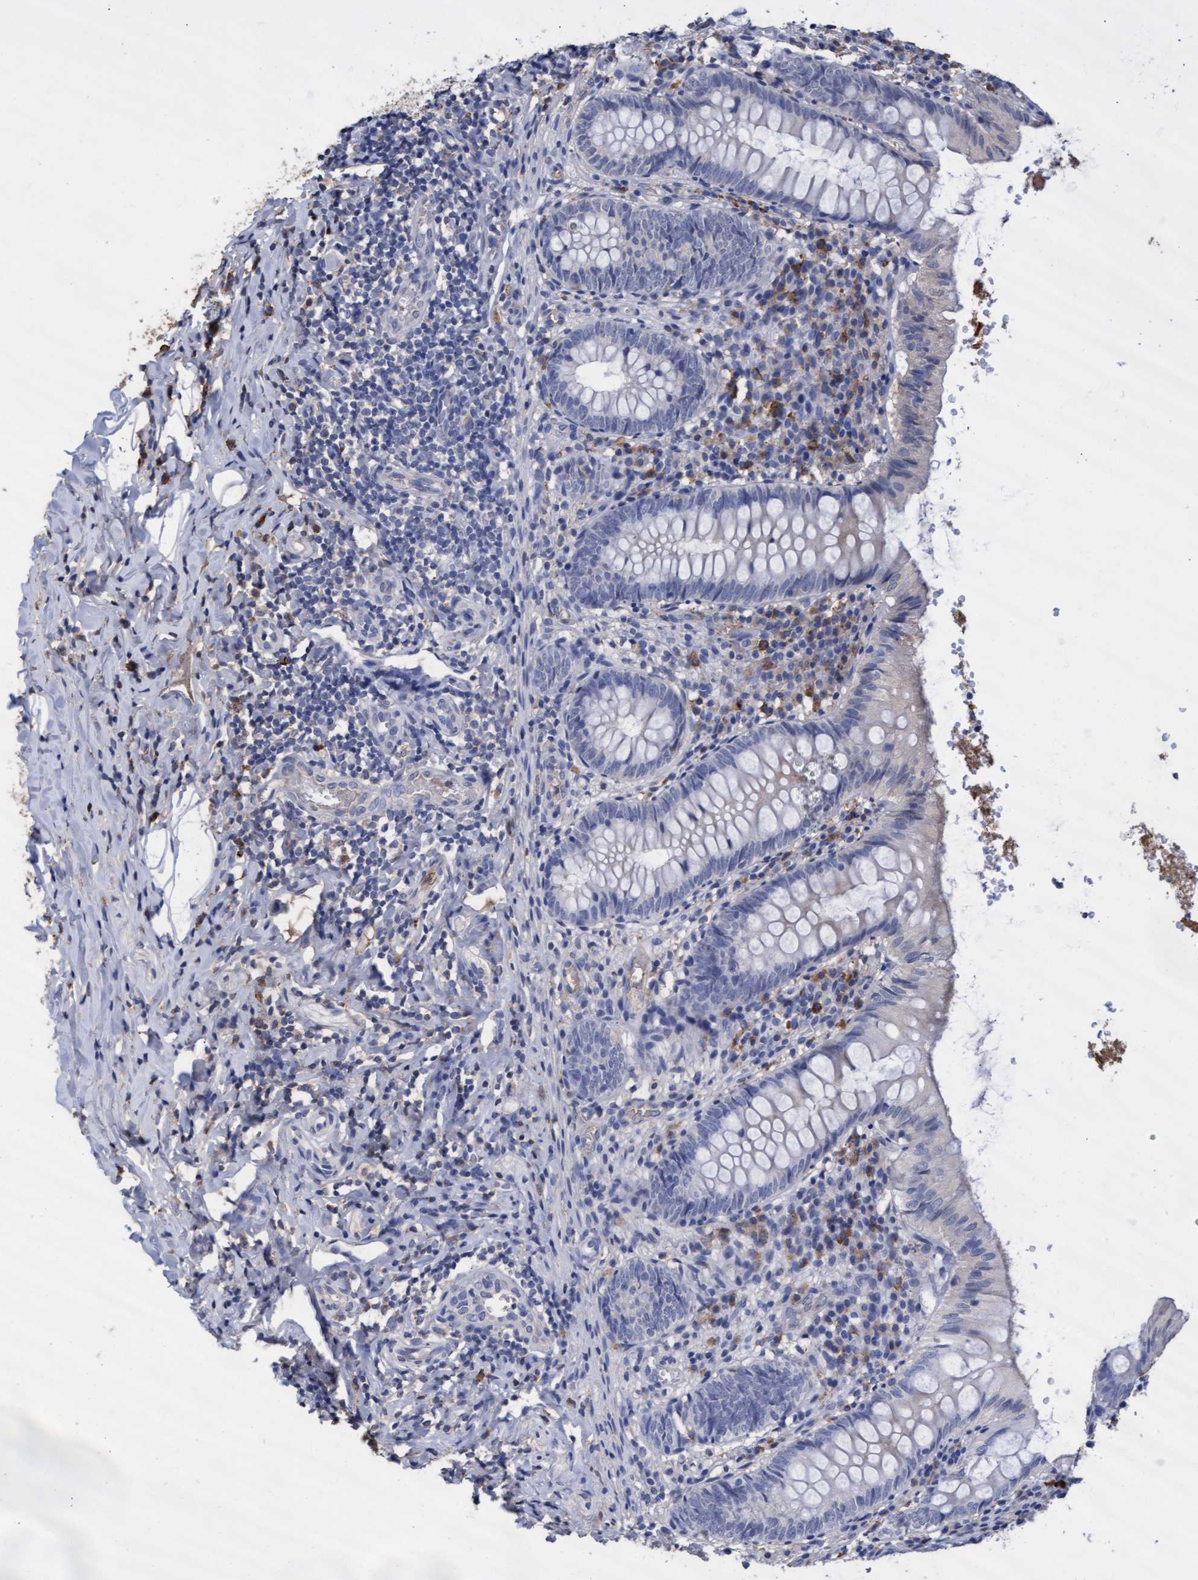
{"staining": {"intensity": "negative", "quantity": "none", "location": "none"}, "tissue": "appendix", "cell_type": "Glandular cells", "image_type": "normal", "snomed": [{"axis": "morphology", "description": "Normal tissue, NOS"}, {"axis": "topography", "description": "Appendix"}], "caption": "Appendix was stained to show a protein in brown. There is no significant expression in glandular cells. The staining is performed using DAB (3,3'-diaminobenzidine) brown chromogen with nuclei counter-stained in using hematoxylin.", "gene": "GPR39", "patient": {"sex": "male", "age": 8}}